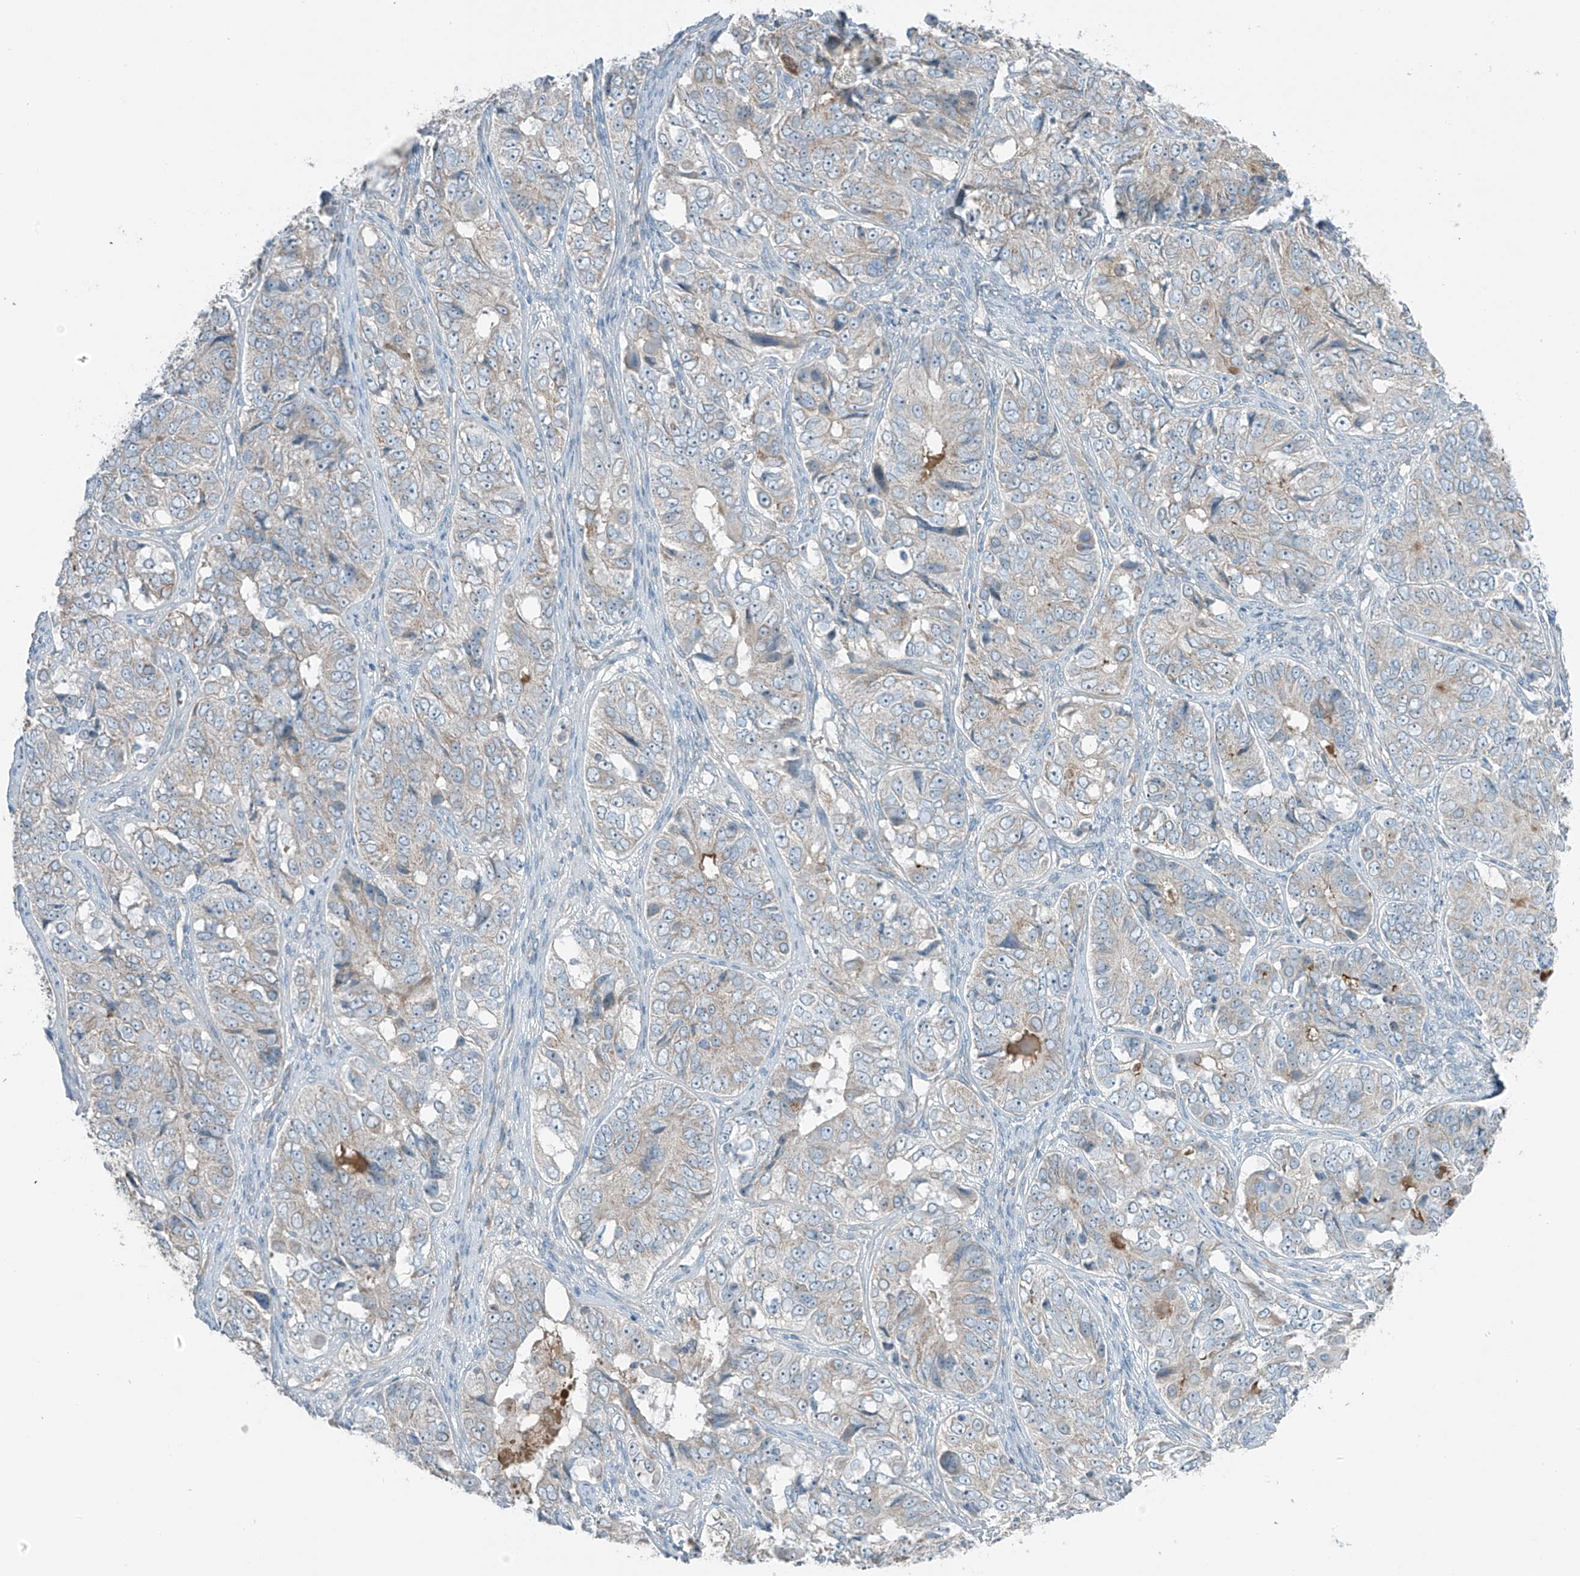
{"staining": {"intensity": "negative", "quantity": "none", "location": "none"}, "tissue": "ovarian cancer", "cell_type": "Tumor cells", "image_type": "cancer", "snomed": [{"axis": "morphology", "description": "Carcinoma, endometroid"}, {"axis": "topography", "description": "Ovary"}], "caption": "A high-resolution image shows IHC staining of endometroid carcinoma (ovarian), which demonstrates no significant expression in tumor cells. Nuclei are stained in blue.", "gene": "FAM131C", "patient": {"sex": "female", "age": 51}}